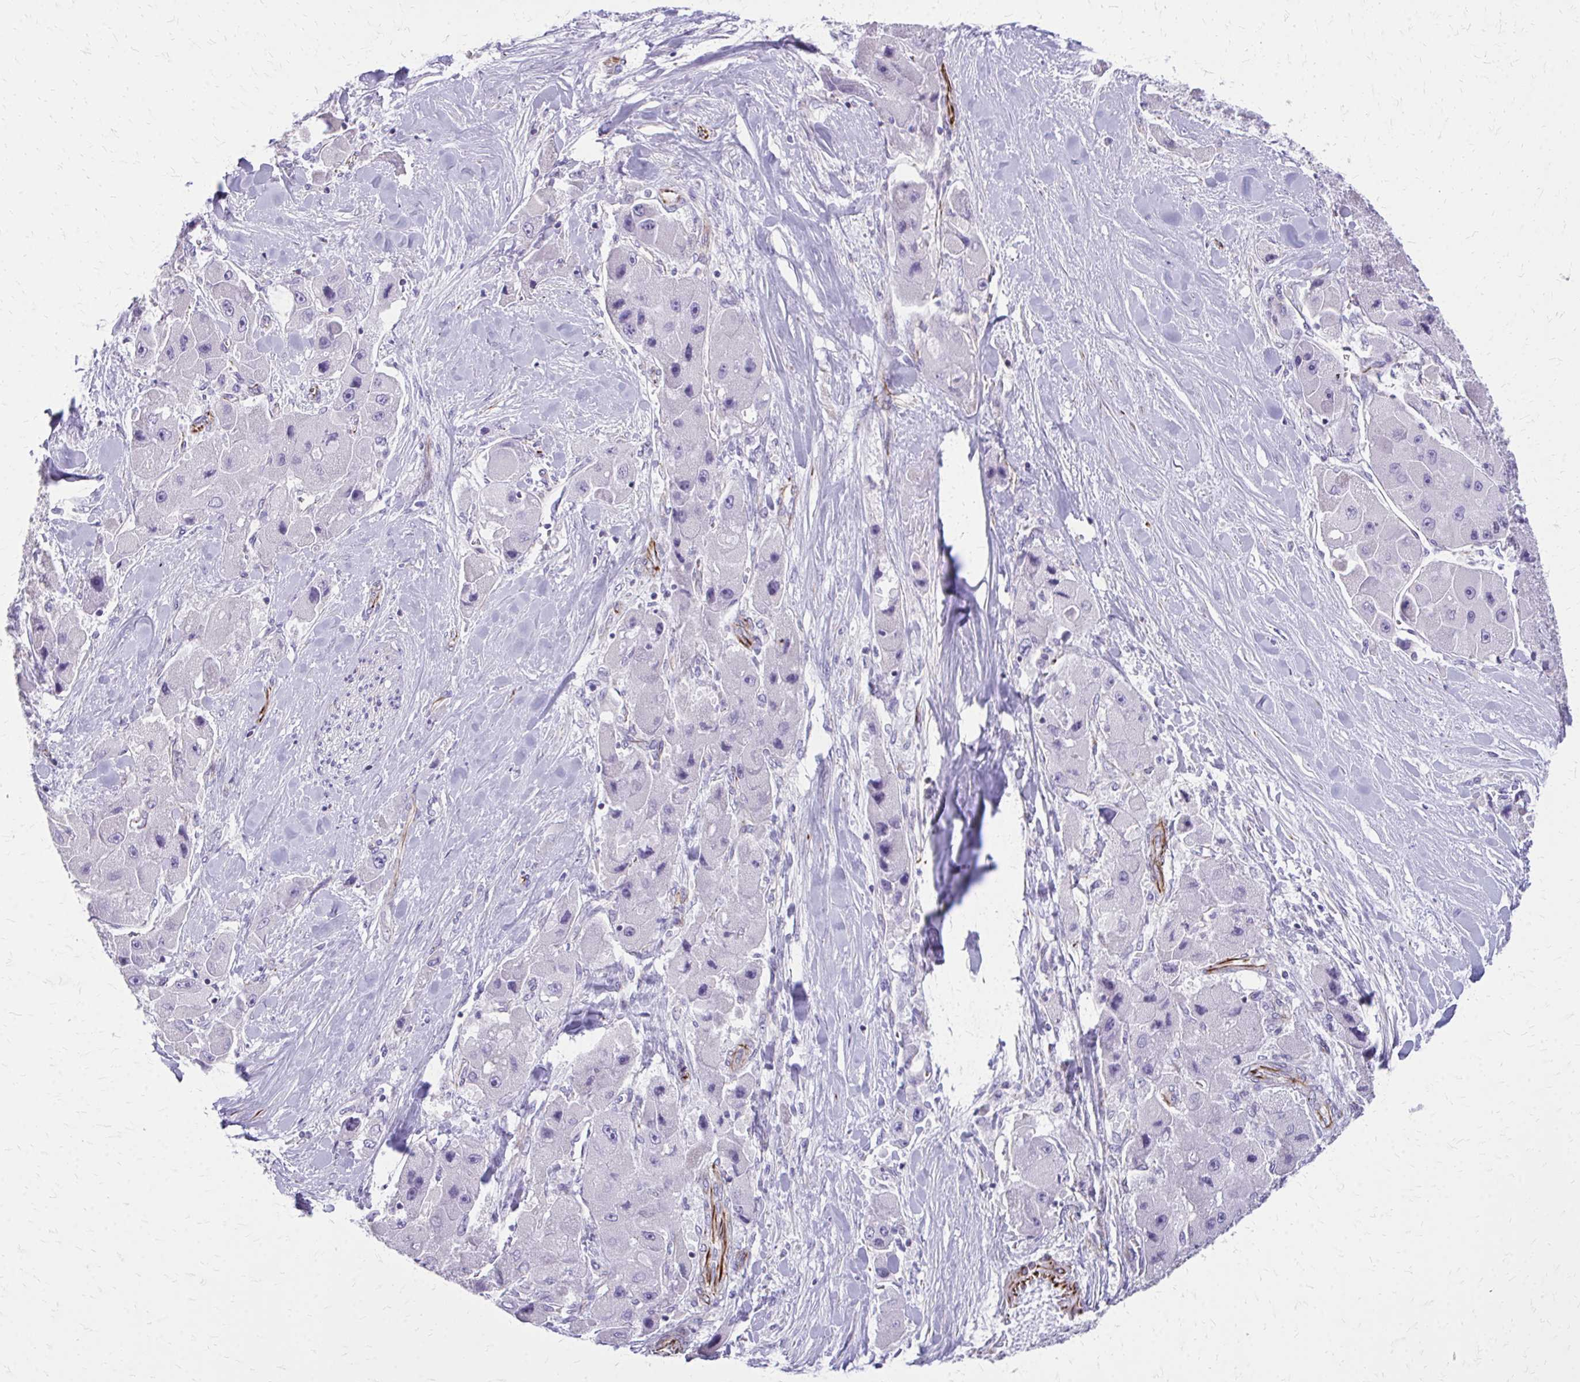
{"staining": {"intensity": "negative", "quantity": "none", "location": "none"}, "tissue": "liver cancer", "cell_type": "Tumor cells", "image_type": "cancer", "snomed": [{"axis": "morphology", "description": "Carcinoma, Hepatocellular, NOS"}, {"axis": "topography", "description": "Liver"}], "caption": "There is no significant positivity in tumor cells of liver hepatocellular carcinoma.", "gene": "TRIM6", "patient": {"sex": "male", "age": 24}}